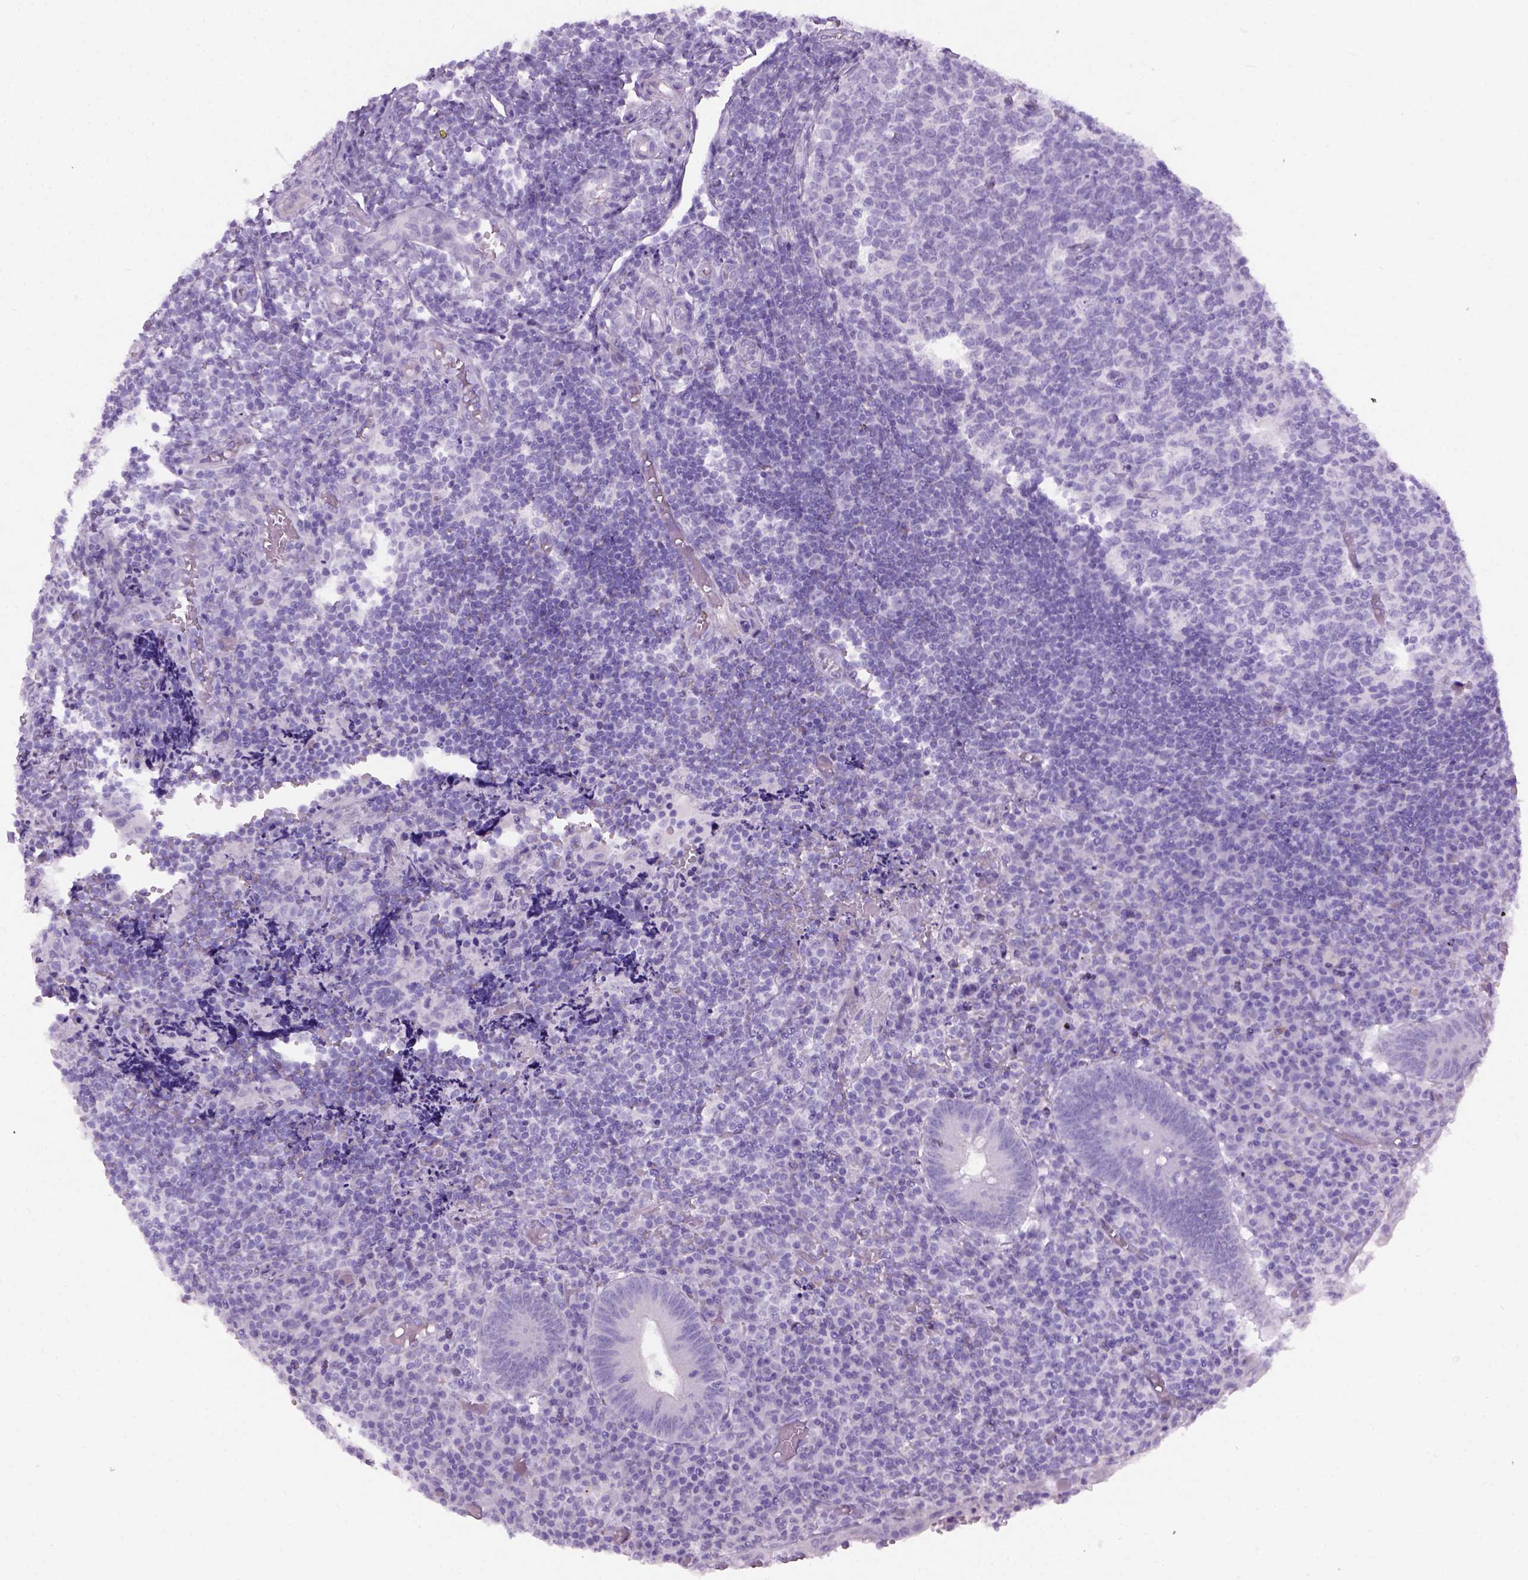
{"staining": {"intensity": "negative", "quantity": "none", "location": "none"}, "tissue": "appendix", "cell_type": "Glandular cells", "image_type": "normal", "snomed": [{"axis": "morphology", "description": "Normal tissue, NOS"}, {"axis": "topography", "description": "Appendix"}], "caption": "A micrograph of appendix stained for a protein displays no brown staining in glandular cells. (DAB immunohistochemistry (IHC) visualized using brightfield microscopy, high magnification).", "gene": "AXDND1", "patient": {"sex": "male", "age": 18}}